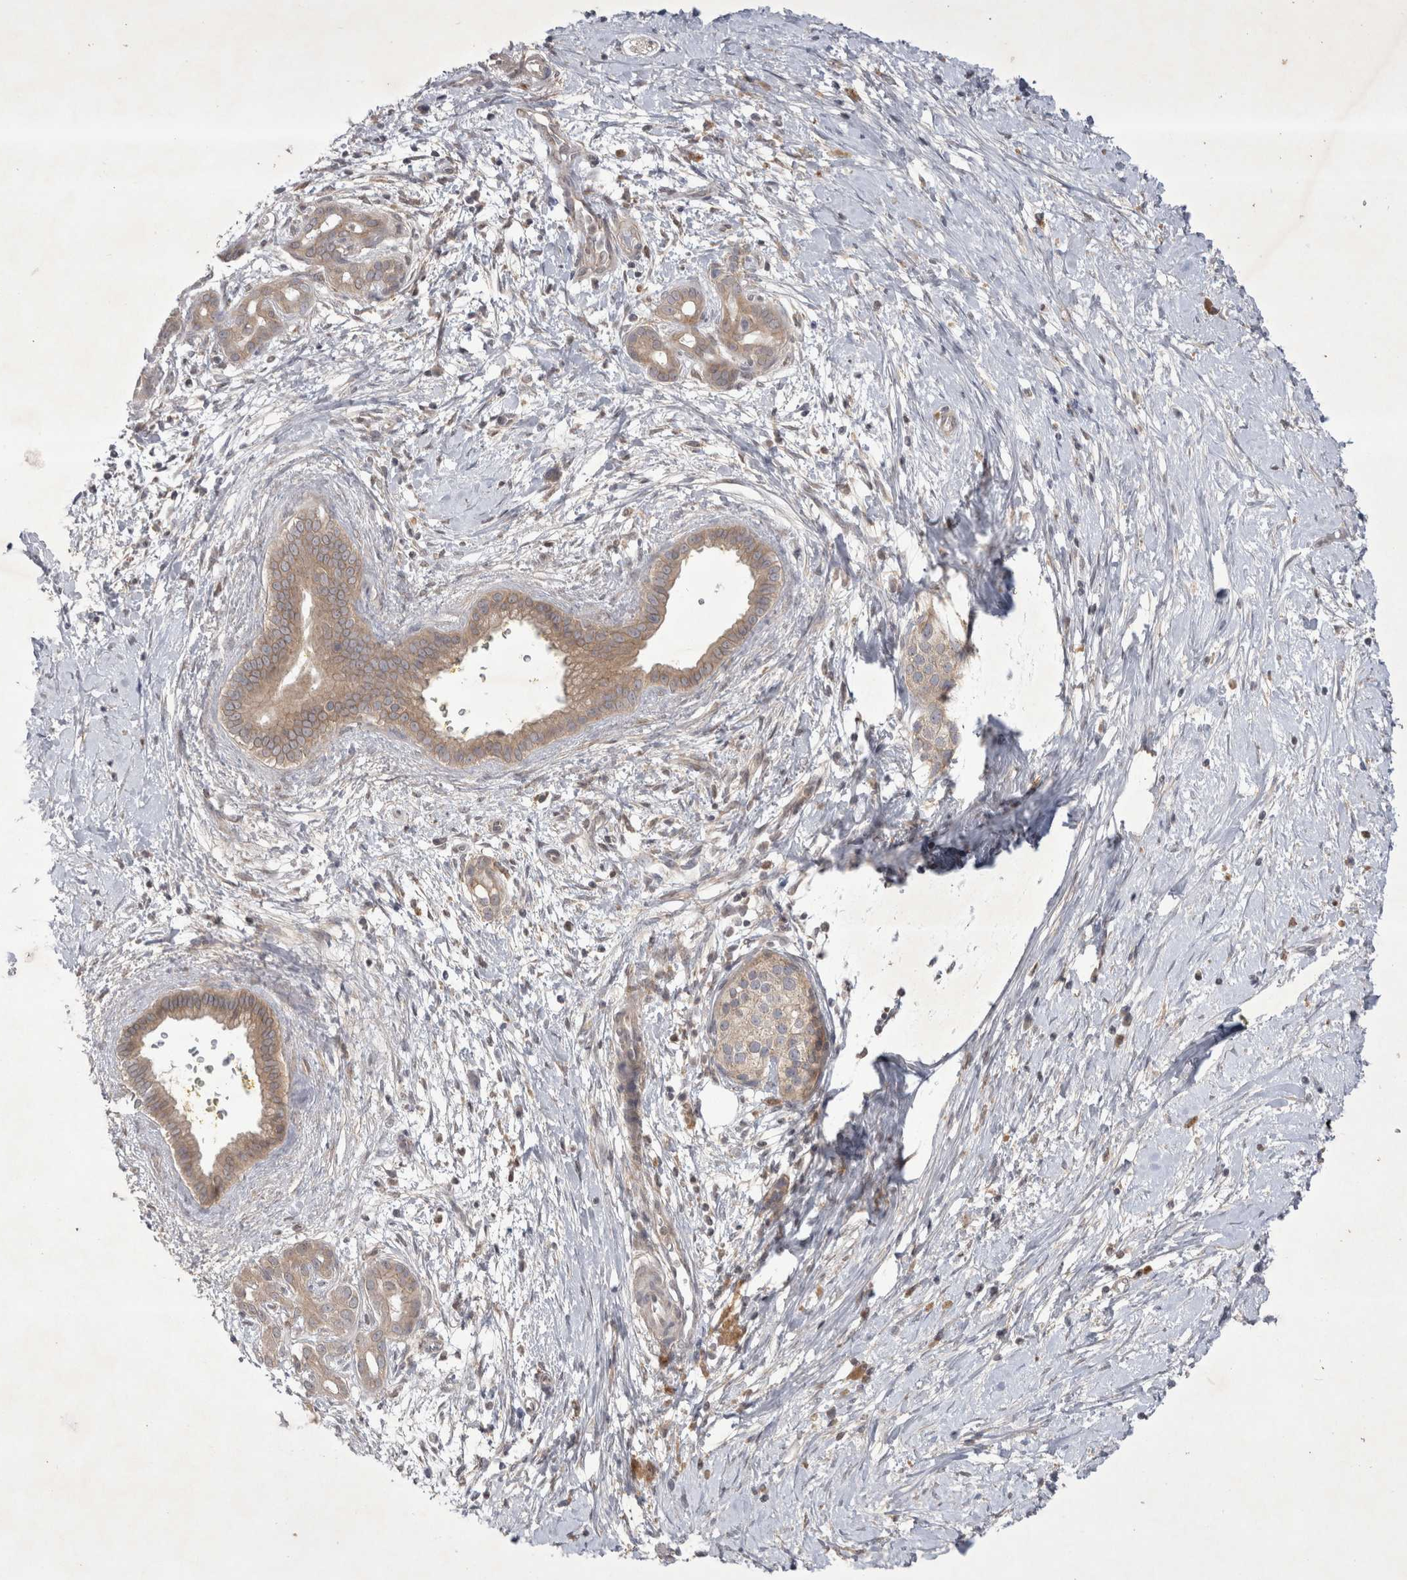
{"staining": {"intensity": "weak", "quantity": ">75%", "location": "cytoplasmic/membranous"}, "tissue": "pancreatic cancer", "cell_type": "Tumor cells", "image_type": "cancer", "snomed": [{"axis": "morphology", "description": "Adenocarcinoma, NOS"}, {"axis": "topography", "description": "Pancreas"}], "caption": "Pancreatic cancer stained with a protein marker demonstrates weak staining in tumor cells.", "gene": "SRD5A3", "patient": {"sex": "male", "age": 58}}